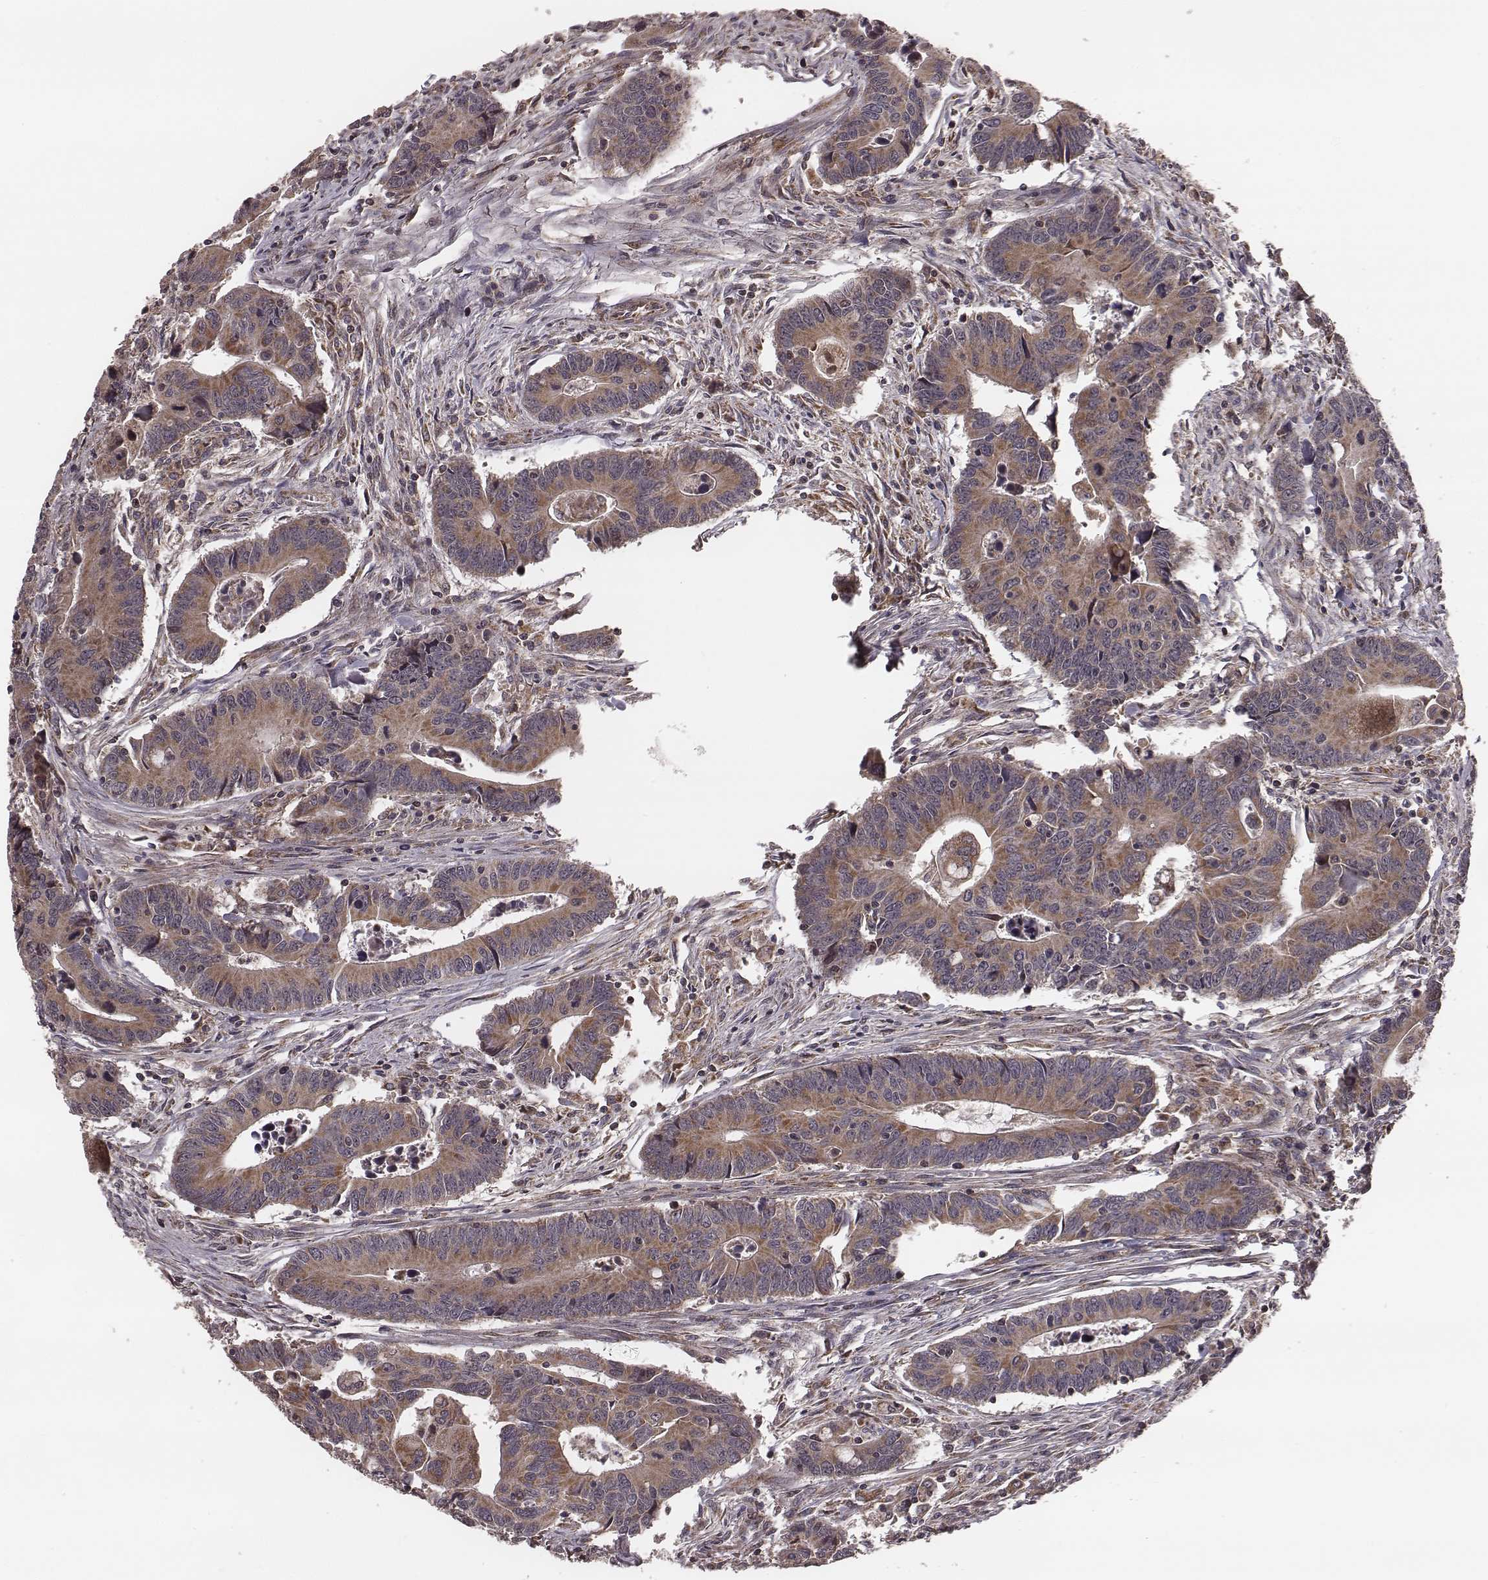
{"staining": {"intensity": "moderate", "quantity": ">75%", "location": "cytoplasmic/membranous"}, "tissue": "colorectal cancer", "cell_type": "Tumor cells", "image_type": "cancer", "snomed": [{"axis": "morphology", "description": "Adenocarcinoma, NOS"}, {"axis": "topography", "description": "Rectum"}], "caption": "Protein analysis of colorectal adenocarcinoma tissue displays moderate cytoplasmic/membranous staining in about >75% of tumor cells. (Stains: DAB in brown, nuclei in blue, Microscopy: brightfield microscopy at high magnification).", "gene": "ZDHHC21", "patient": {"sex": "male", "age": 67}}